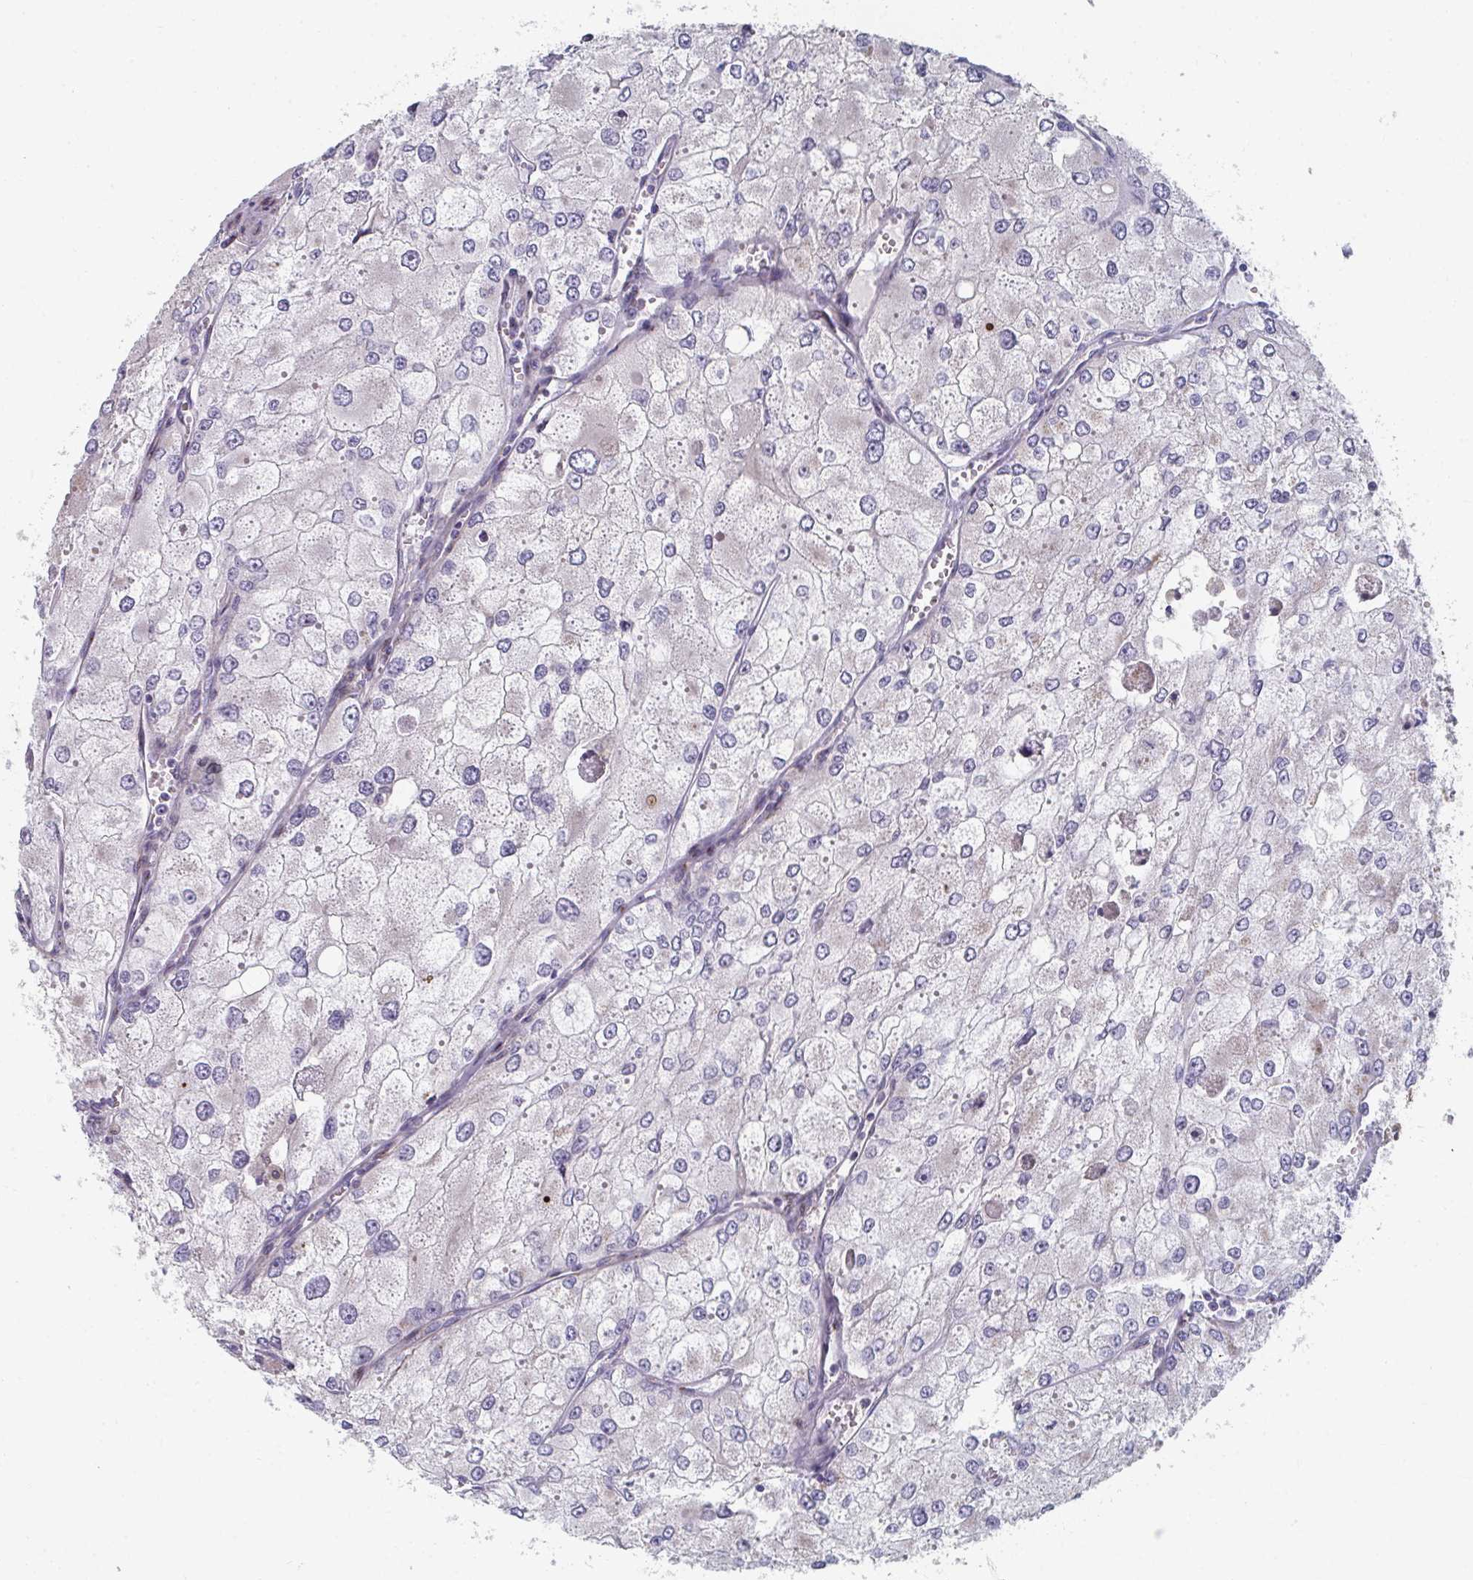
{"staining": {"intensity": "negative", "quantity": "none", "location": "none"}, "tissue": "renal cancer", "cell_type": "Tumor cells", "image_type": "cancer", "snomed": [{"axis": "morphology", "description": "Adenocarcinoma, NOS"}, {"axis": "topography", "description": "Kidney"}], "caption": "Immunohistochemistry (IHC) histopathology image of renal cancer stained for a protein (brown), which demonstrates no expression in tumor cells.", "gene": "PSMG1", "patient": {"sex": "female", "age": 70}}